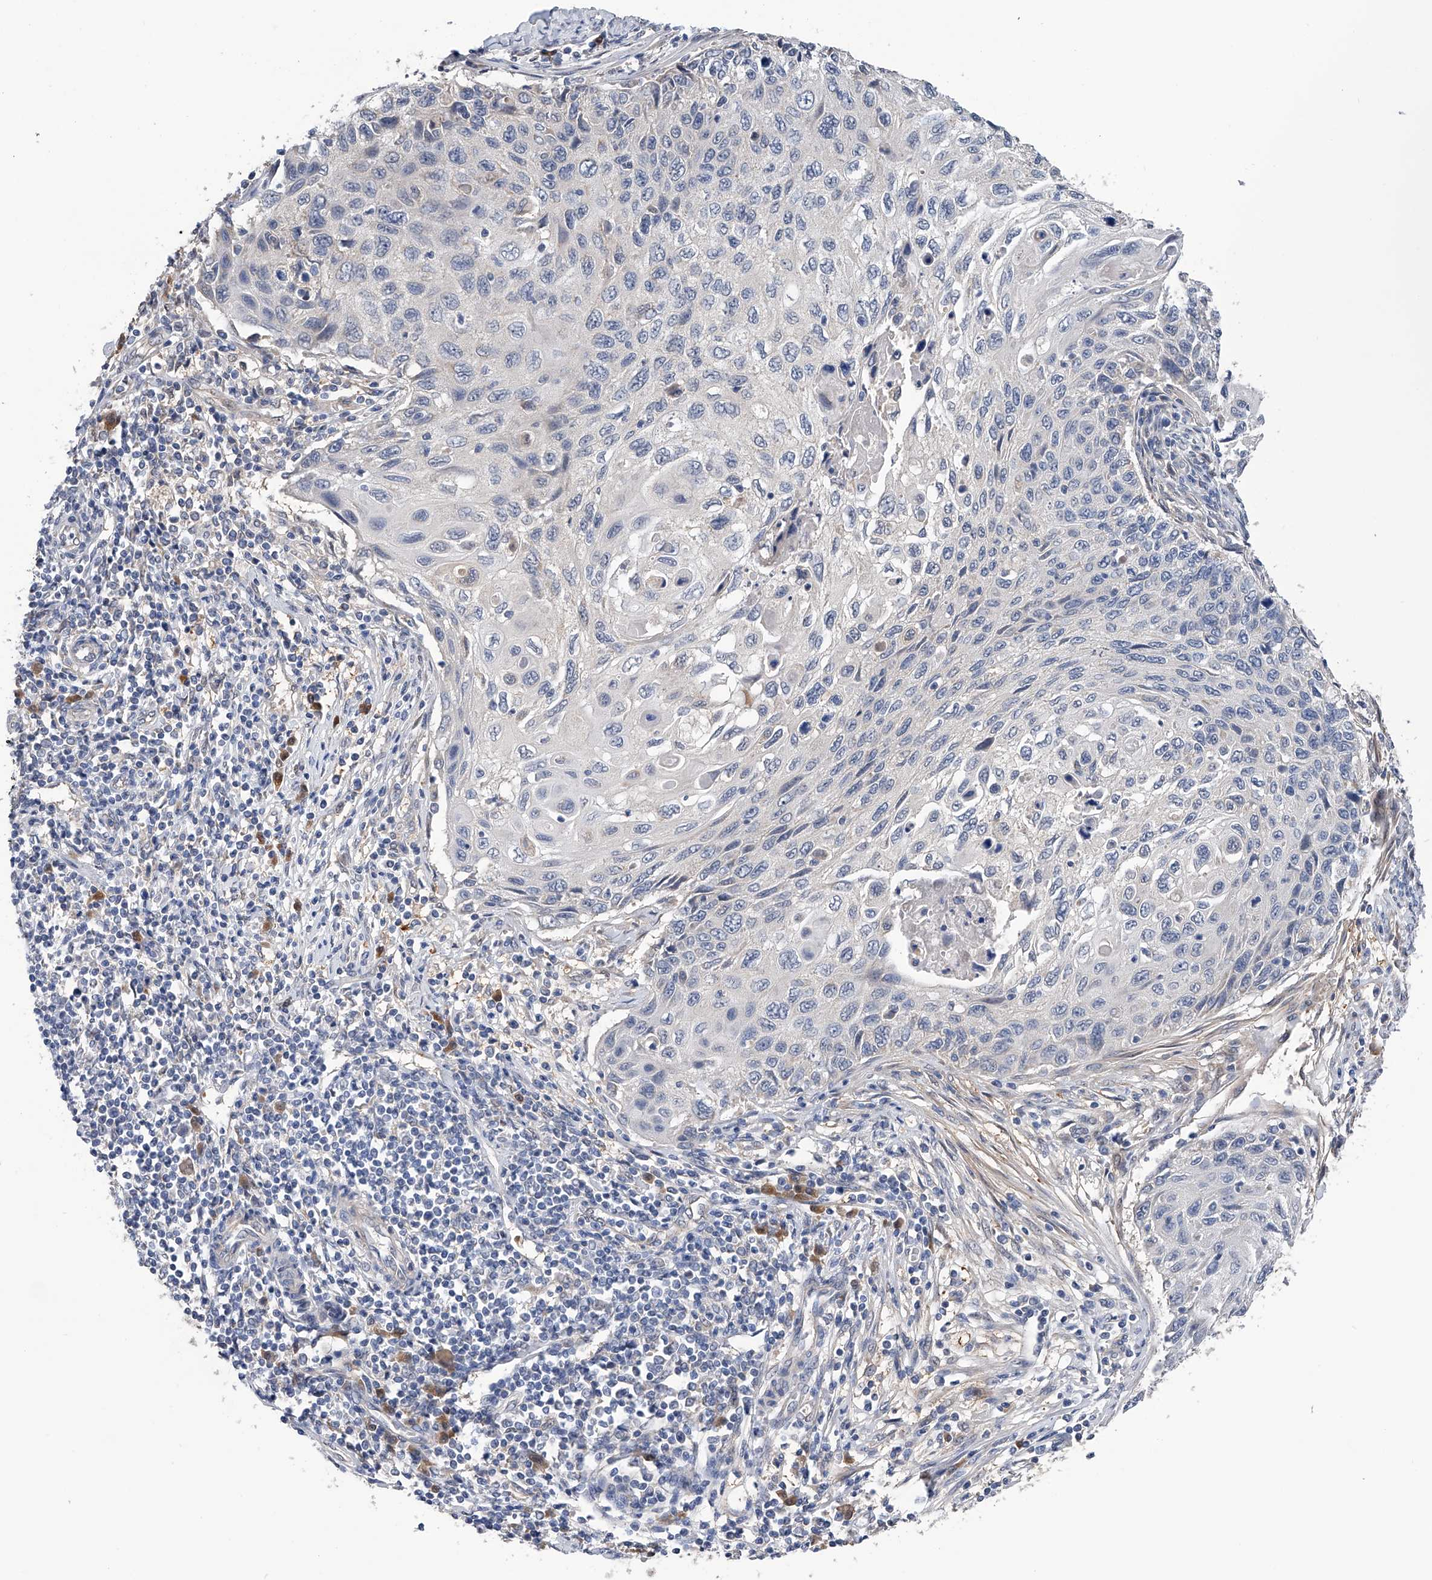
{"staining": {"intensity": "negative", "quantity": "none", "location": "none"}, "tissue": "cervical cancer", "cell_type": "Tumor cells", "image_type": "cancer", "snomed": [{"axis": "morphology", "description": "Squamous cell carcinoma, NOS"}, {"axis": "topography", "description": "Cervix"}], "caption": "This is an immunohistochemistry photomicrograph of cervical cancer. There is no expression in tumor cells.", "gene": "PGM3", "patient": {"sex": "female", "age": 70}}